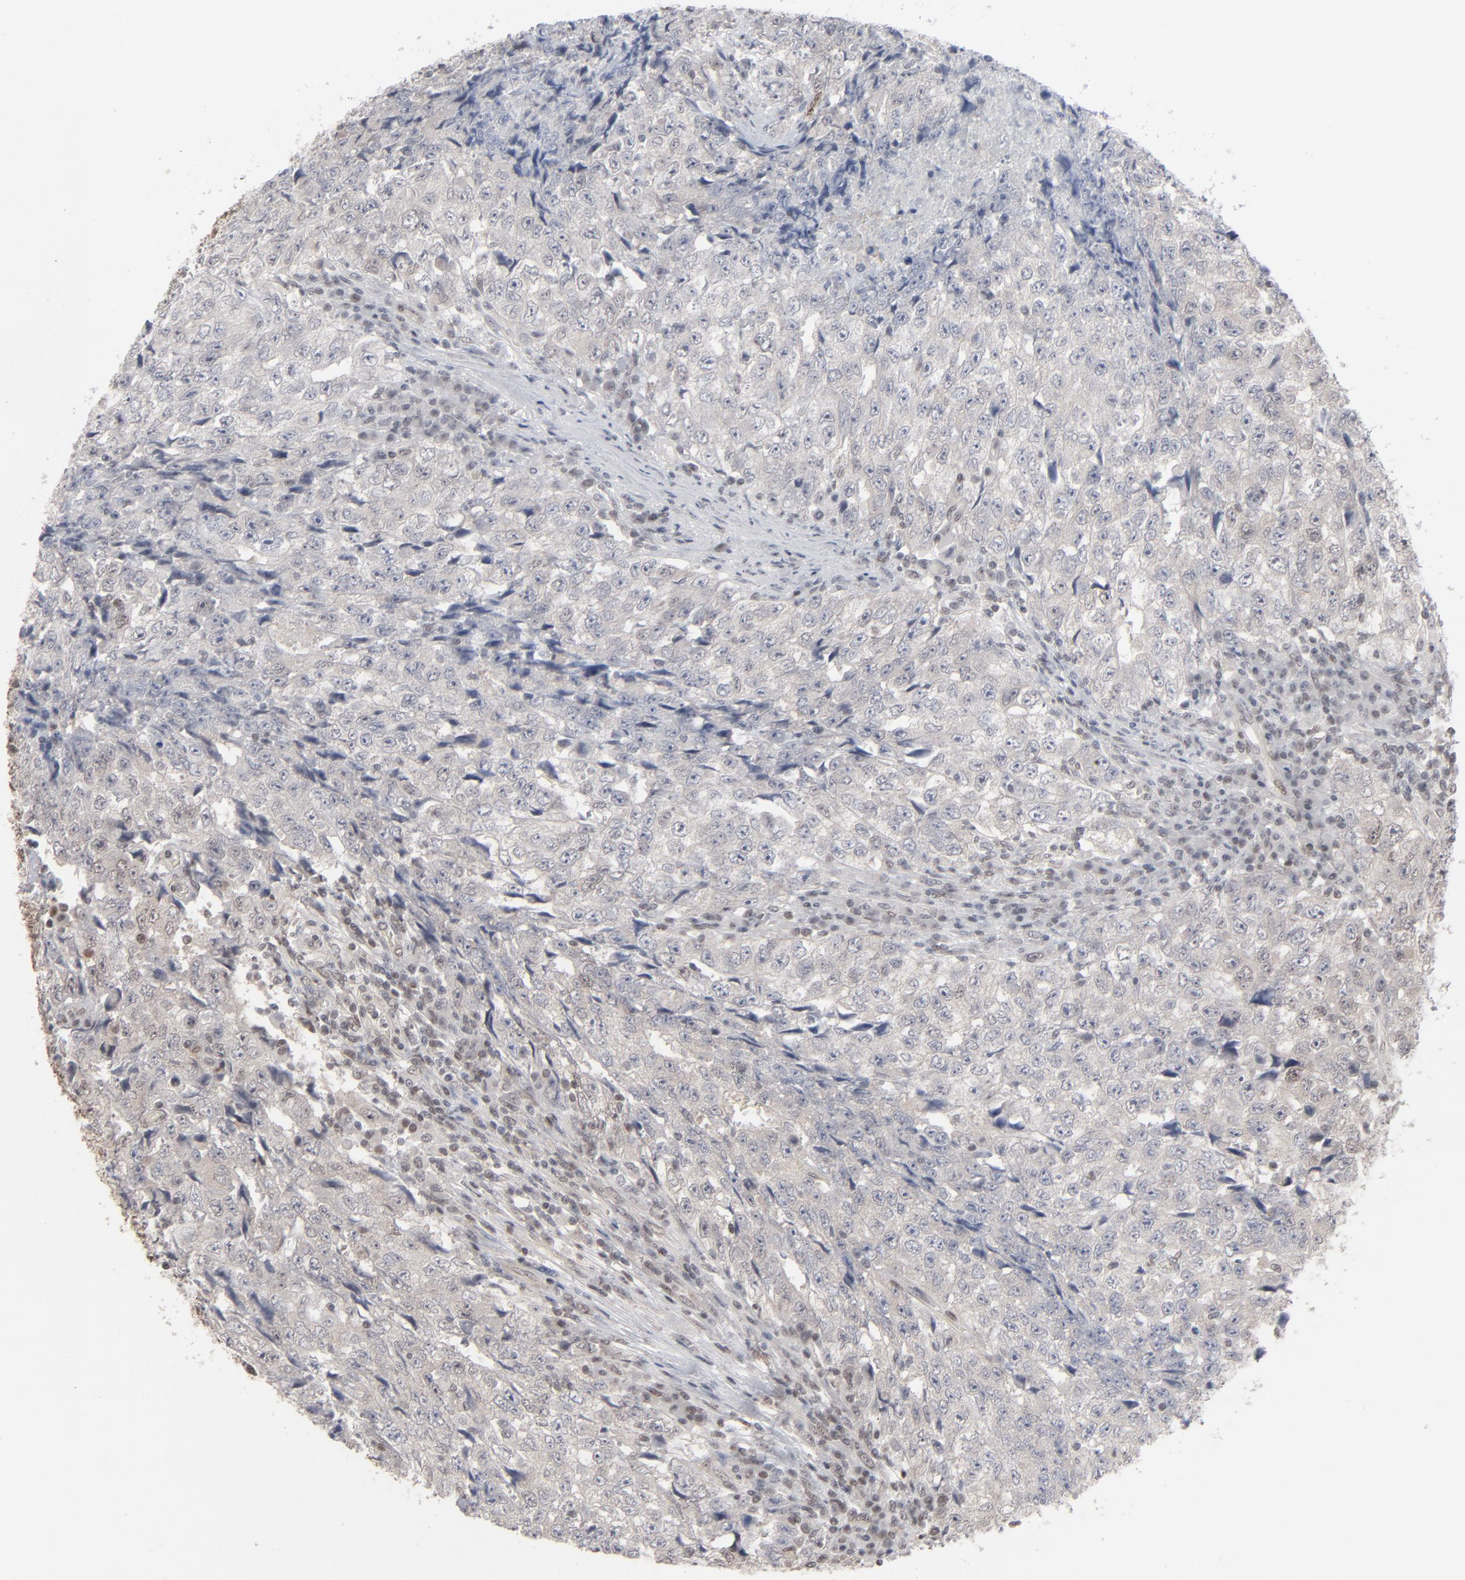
{"staining": {"intensity": "weak", "quantity": "25%-75%", "location": "nuclear"}, "tissue": "testis cancer", "cell_type": "Tumor cells", "image_type": "cancer", "snomed": [{"axis": "morphology", "description": "Necrosis, NOS"}, {"axis": "morphology", "description": "Carcinoma, Embryonal, NOS"}, {"axis": "topography", "description": "Testis"}], "caption": "Protein staining reveals weak nuclear staining in about 25%-75% of tumor cells in testis cancer (embryonal carcinoma). The staining was performed using DAB (3,3'-diaminobenzidine) to visualize the protein expression in brown, while the nuclei were stained in blue with hematoxylin (Magnification: 20x).", "gene": "IRF9", "patient": {"sex": "male", "age": 19}}